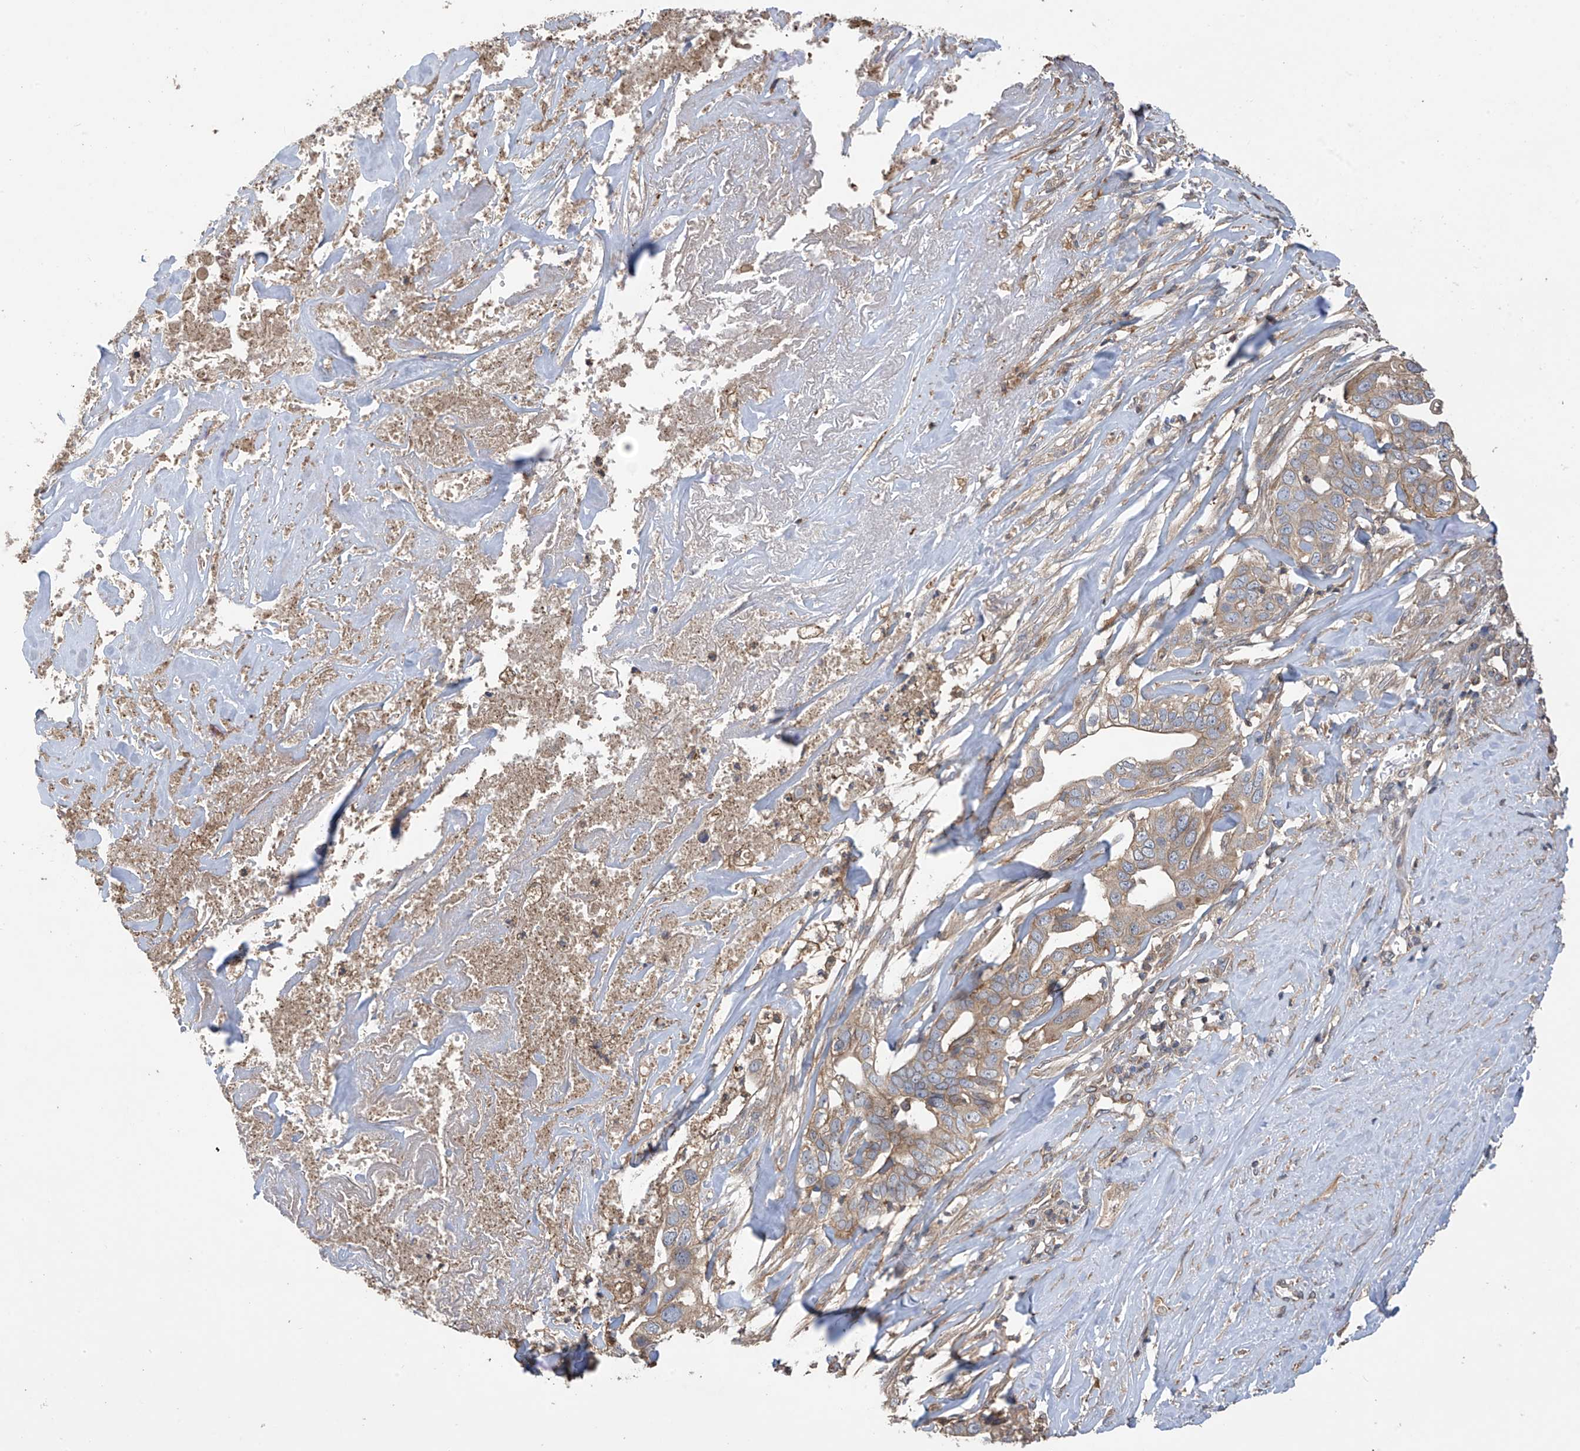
{"staining": {"intensity": "weak", "quantity": ">75%", "location": "cytoplasmic/membranous"}, "tissue": "liver cancer", "cell_type": "Tumor cells", "image_type": "cancer", "snomed": [{"axis": "morphology", "description": "Cholangiocarcinoma"}, {"axis": "topography", "description": "Liver"}], "caption": "Immunohistochemical staining of human cholangiocarcinoma (liver) displays low levels of weak cytoplasmic/membranous protein positivity in about >75% of tumor cells.", "gene": "PHACTR4", "patient": {"sex": "female", "age": 79}}